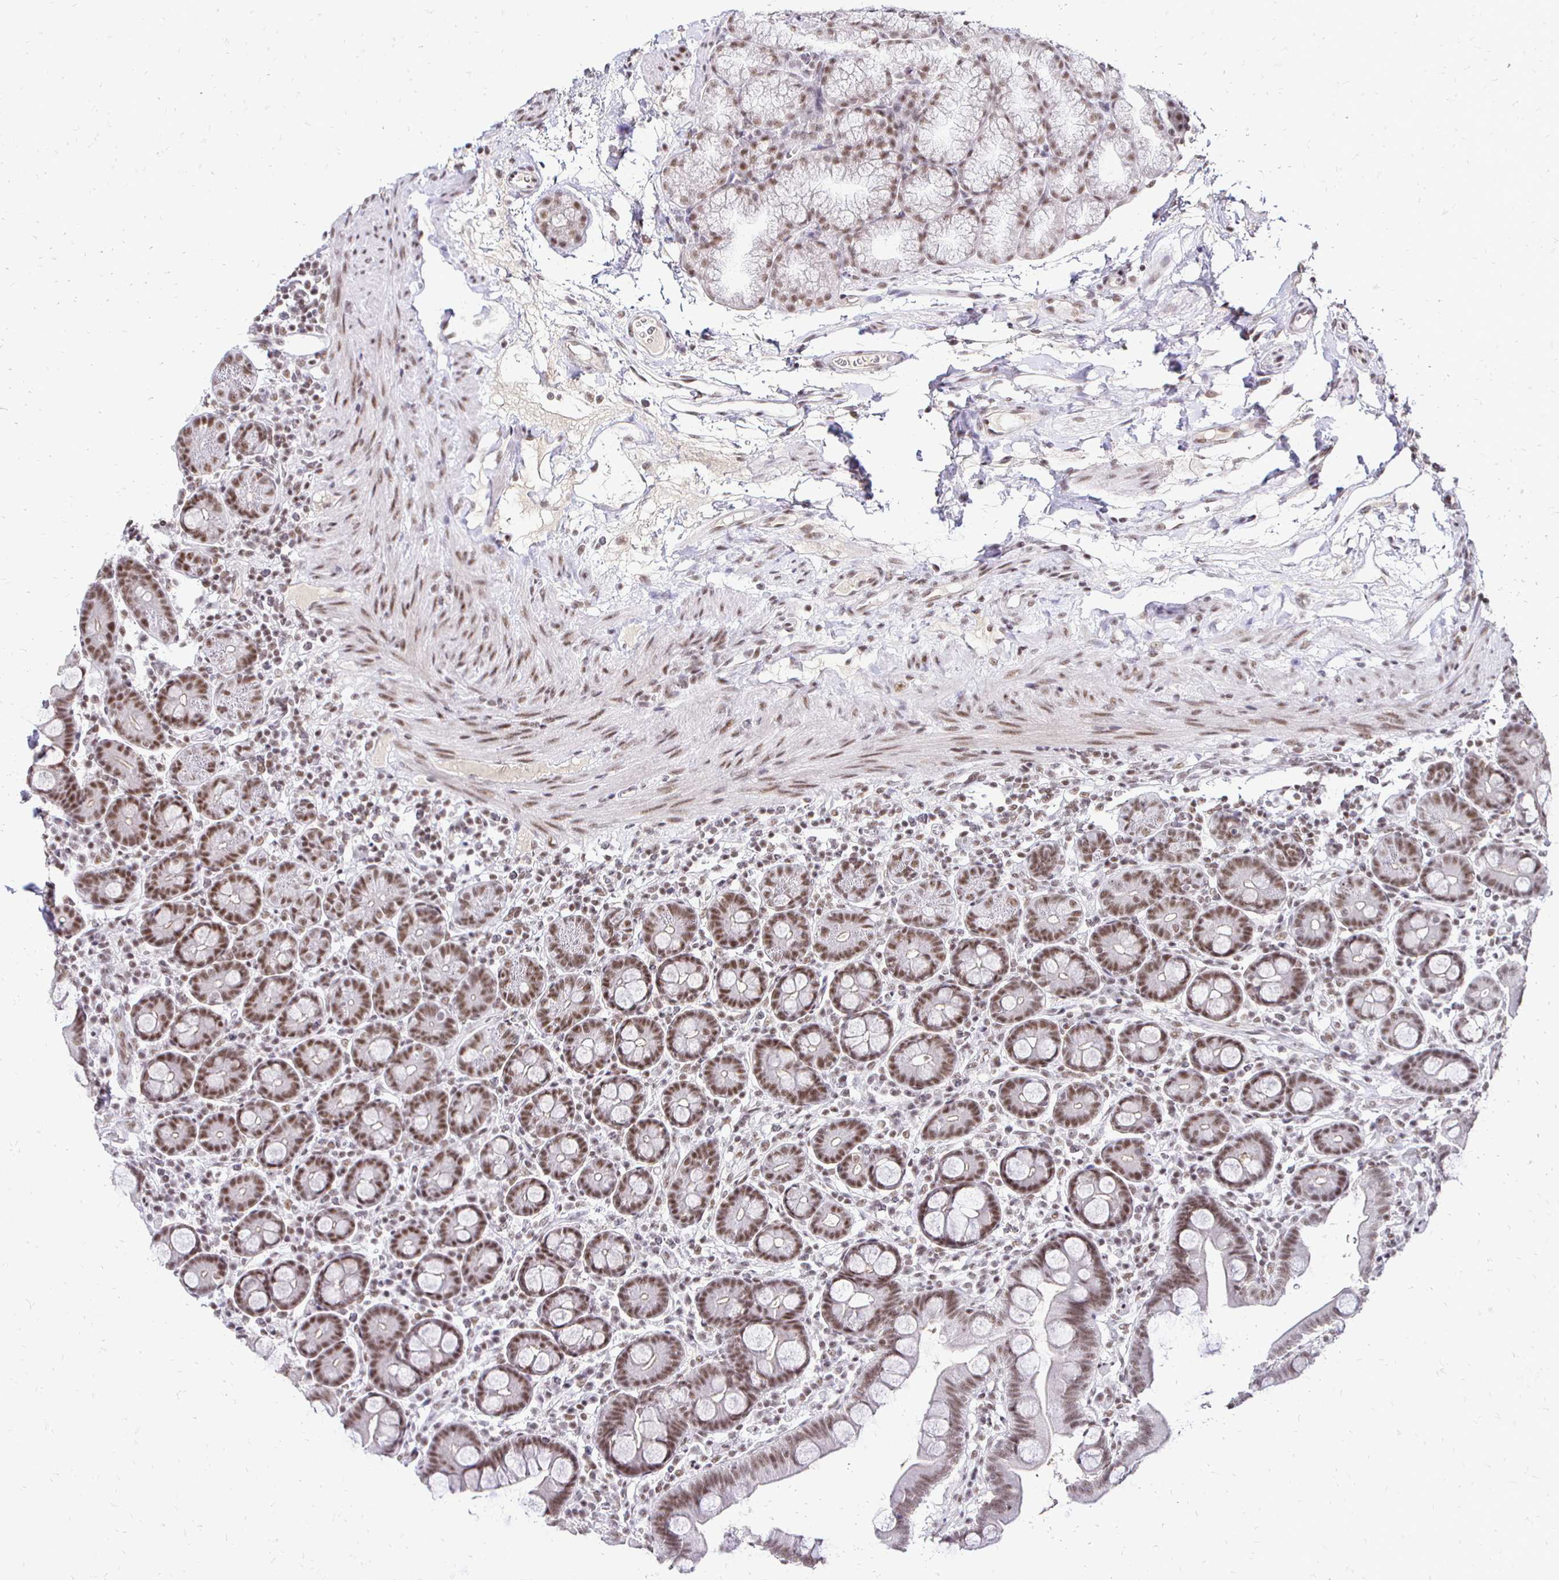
{"staining": {"intensity": "moderate", "quantity": ">75%", "location": "nuclear"}, "tissue": "duodenum", "cell_type": "Glandular cells", "image_type": "normal", "snomed": [{"axis": "morphology", "description": "Normal tissue, NOS"}, {"axis": "topography", "description": "Duodenum"}], "caption": "Glandular cells reveal moderate nuclear expression in approximately >75% of cells in normal duodenum. Immunohistochemistry stains the protein of interest in brown and the nuclei are stained blue.", "gene": "SIN3A", "patient": {"sex": "male", "age": 59}}